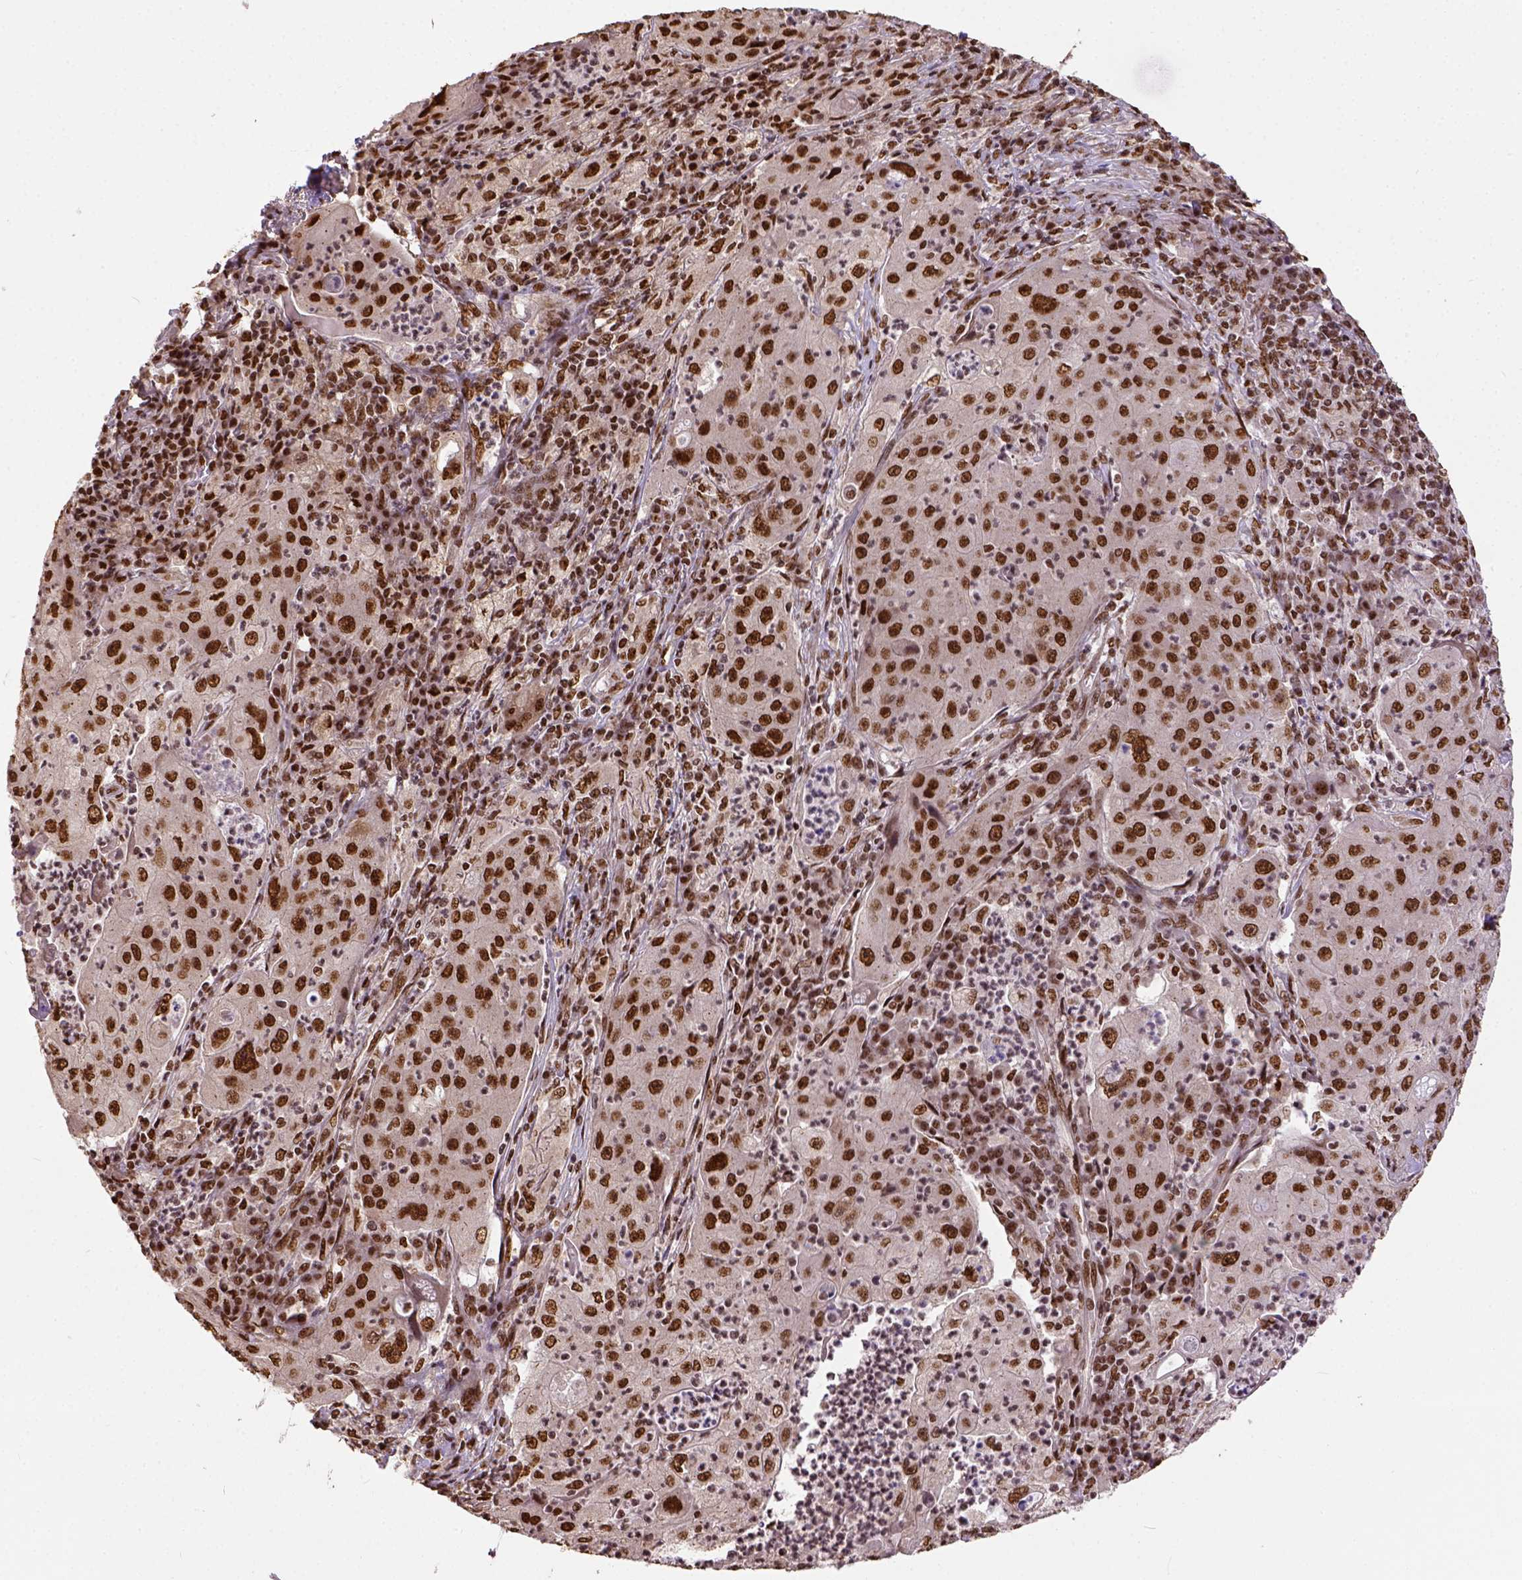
{"staining": {"intensity": "strong", "quantity": ">75%", "location": "nuclear"}, "tissue": "lung cancer", "cell_type": "Tumor cells", "image_type": "cancer", "snomed": [{"axis": "morphology", "description": "Squamous cell carcinoma, NOS"}, {"axis": "topography", "description": "Lung"}], "caption": "Protein analysis of lung squamous cell carcinoma tissue demonstrates strong nuclear positivity in approximately >75% of tumor cells.", "gene": "NACC1", "patient": {"sex": "female", "age": 59}}